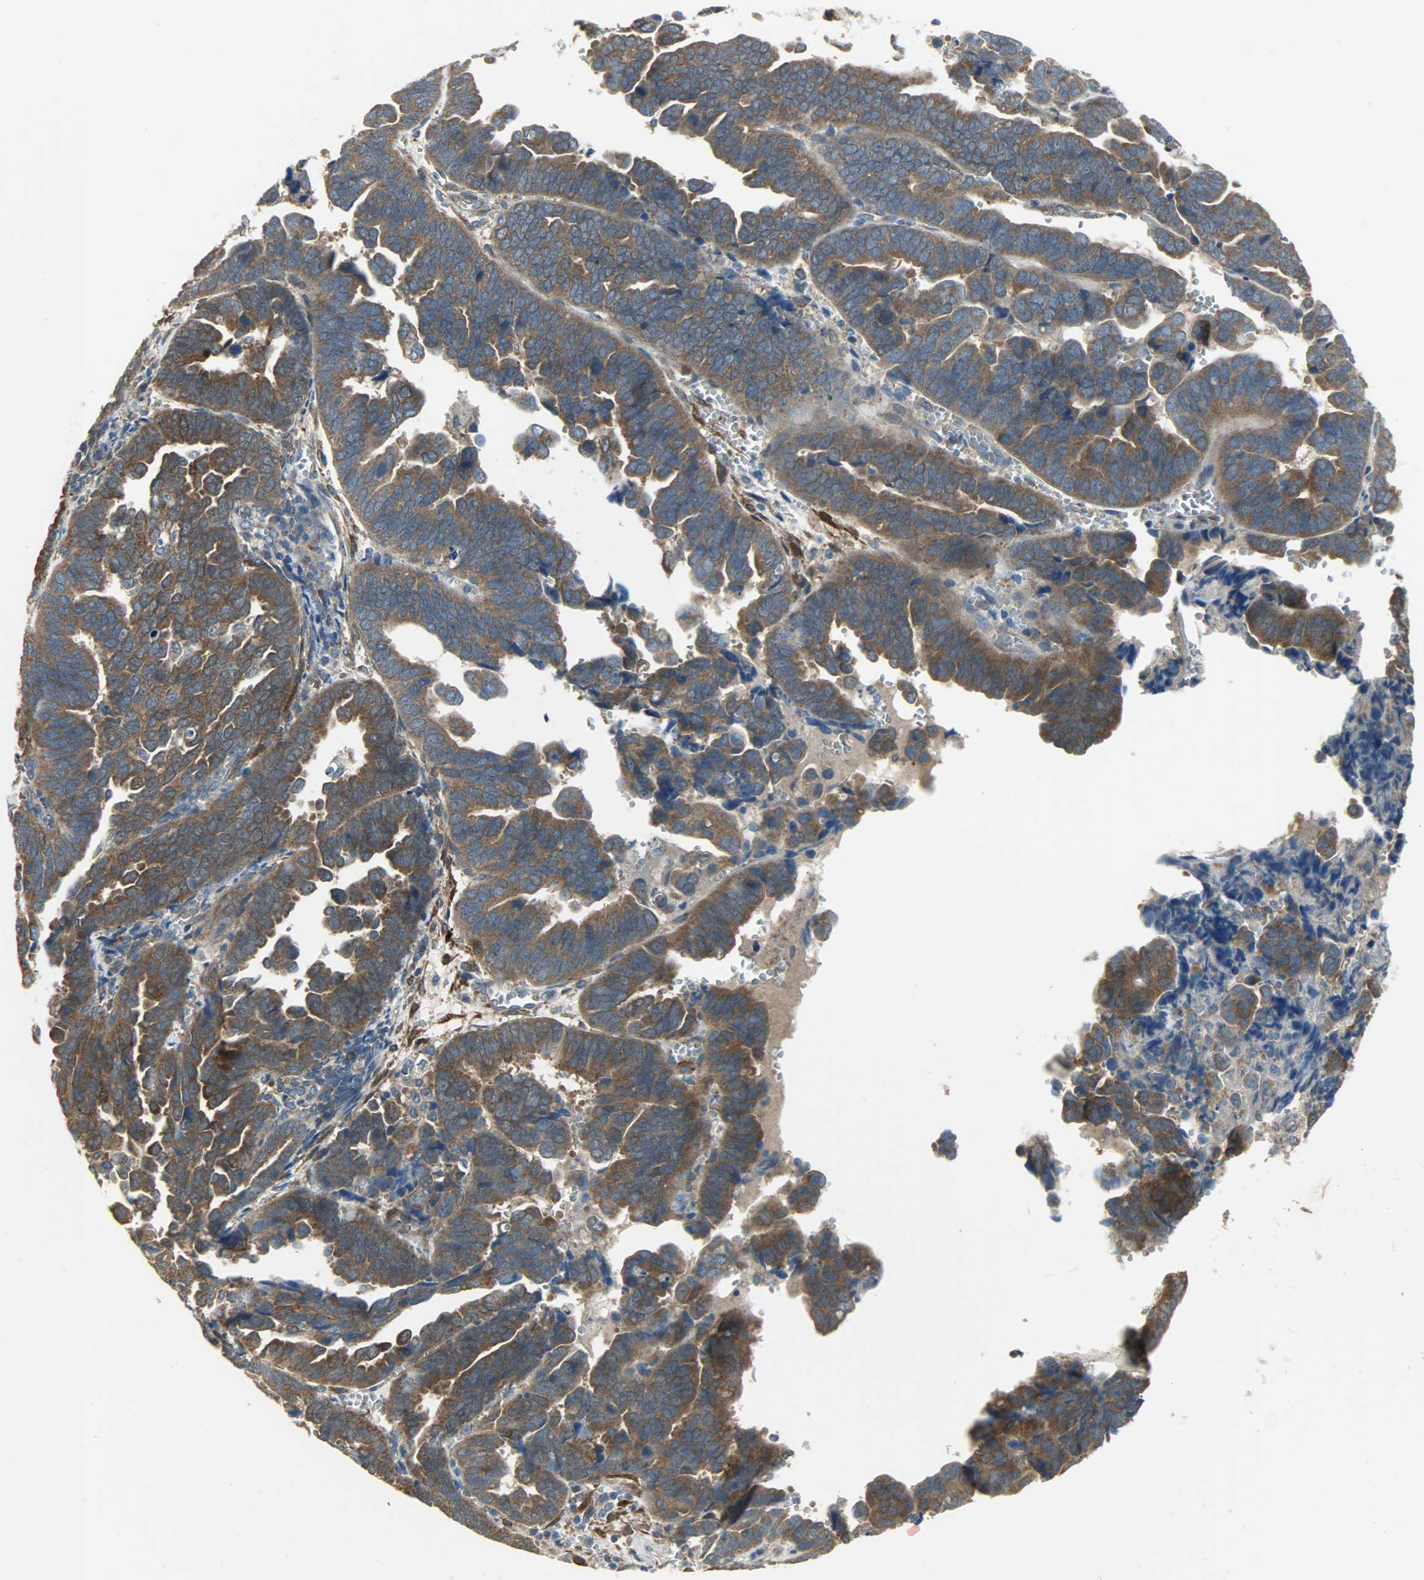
{"staining": {"intensity": "strong", "quantity": ">75%", "location": "cytoplasmic/membranous"}, "tissue": "endometrial cancer", "cell_type": "Tumor cells", "image_type": "cancer", "snomed": [{"axis": "morphology", "description": "Adenocarcinoma, NOS"}, {"axis": "topography", "description": "Endometrium"}], "caption": "A brown stain labels strong cytoplasmic/membranous staining of a protein in endometrial cancer (adenocarcinoma) tumor cells.", "gene": "C1orf198", "patient": {"sex": "female", "age": 75}}